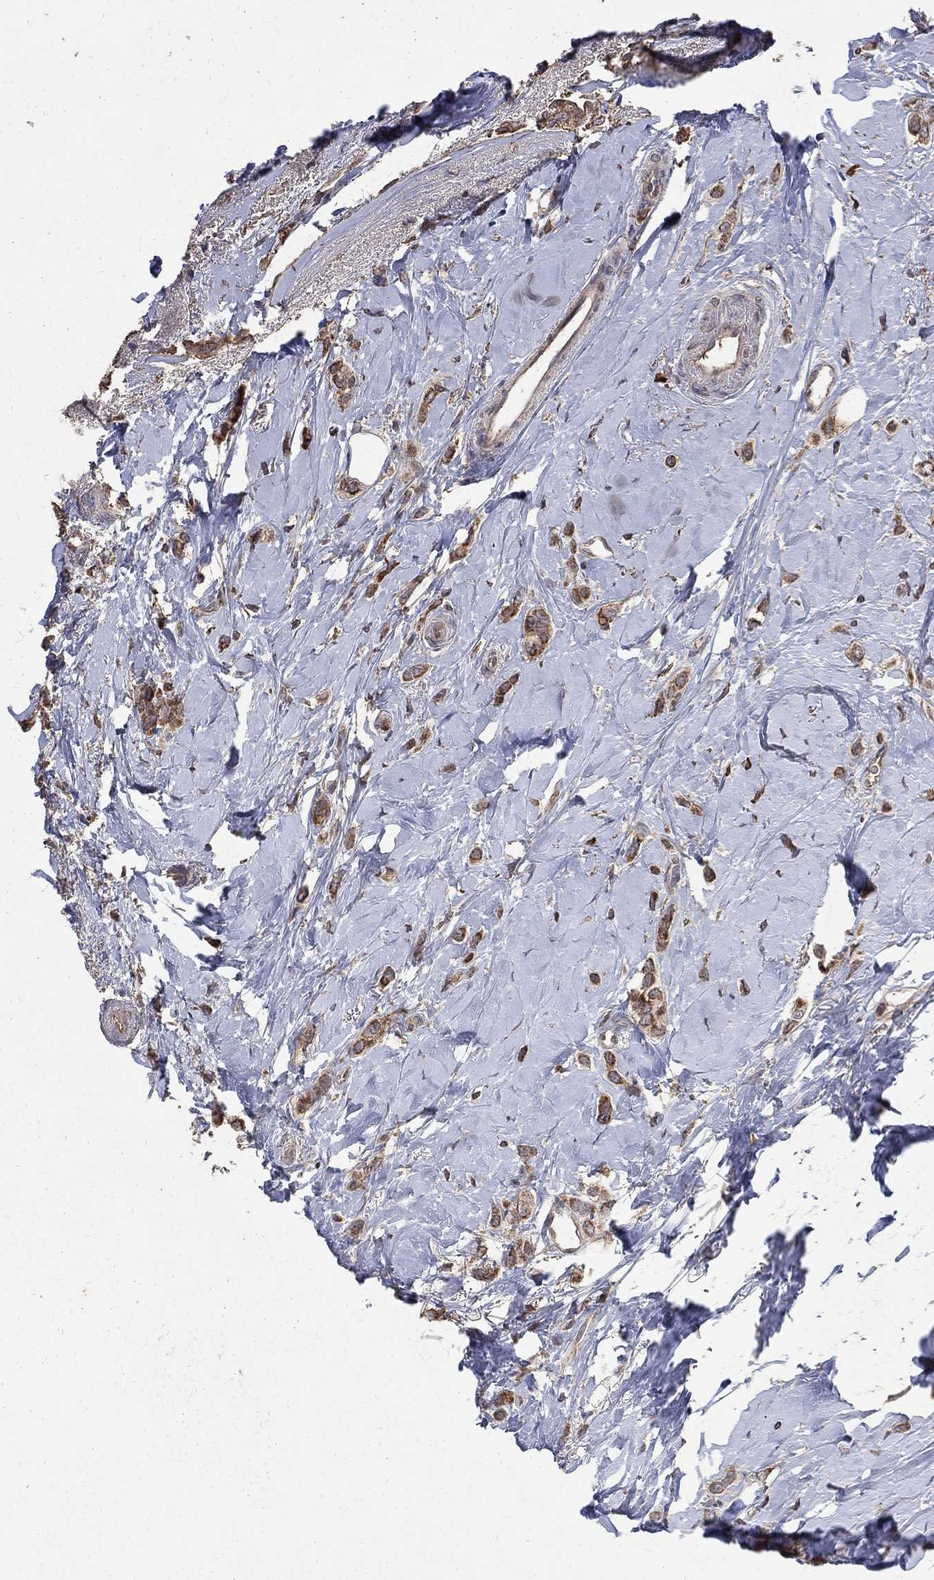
{"staining": {"intensity": "moderate", "quantity": "25%-75%", "location": "cytoplasmic/membranous"}, "tissue": "breast cancer", "cell_type": "Tumor cells", "image_type": "cancer", "snomed": [{"axis": "morphology", "description": "Lobular carcinoma"}, {"axis": "topography", "description": "Breast"}], "caption": "IHC histopathology image of human breast cancer (lobular carcinoma) stained for a protein (brown), which shows medium levels of moderate cytoplasmic/membranous positivity in about 25%-75% of tumor cells.", "gene": "C17orf75", "patient": {"sex": "female", "age": 66}}